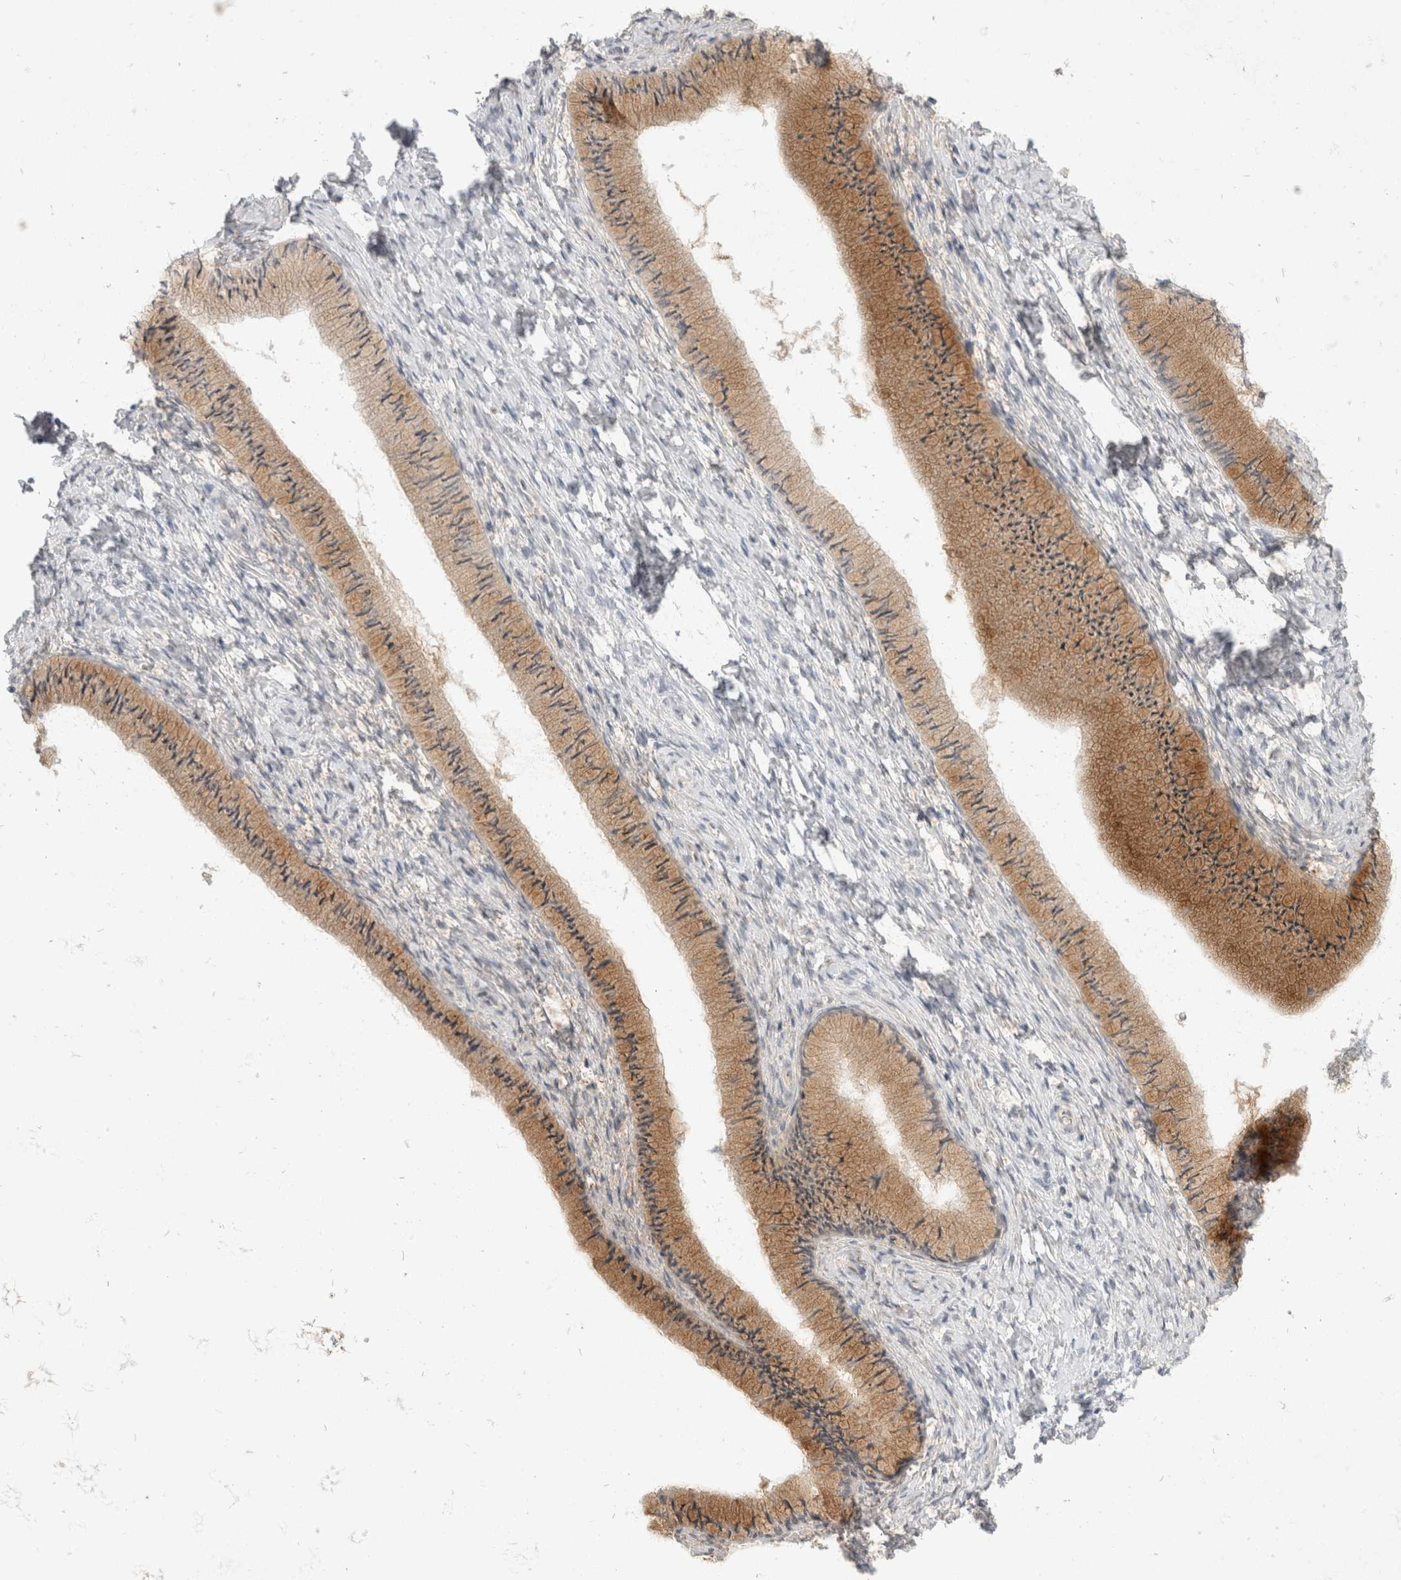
{"staining": {"intensity": "moderate", "quantity": ">75%", "location": "cytoplasmic/membranous"}, "tissue": "cervix", "cell_type": "Glandular cells", "image_type": "normal", "snomed": [{"axis": "morphology", "description": "Normal tissue, NOS"}, {"axis": "topography", "description": "Cervix"}], "caption": "A micrograph showing moderate cytoplasmic/membranous positivity in about >75% of glandular cells in normal cervix, as visualized by brown immunohistochemical staining.", "gene": "TOM1L2", "patient": {"sex": "female", "age": 36}}